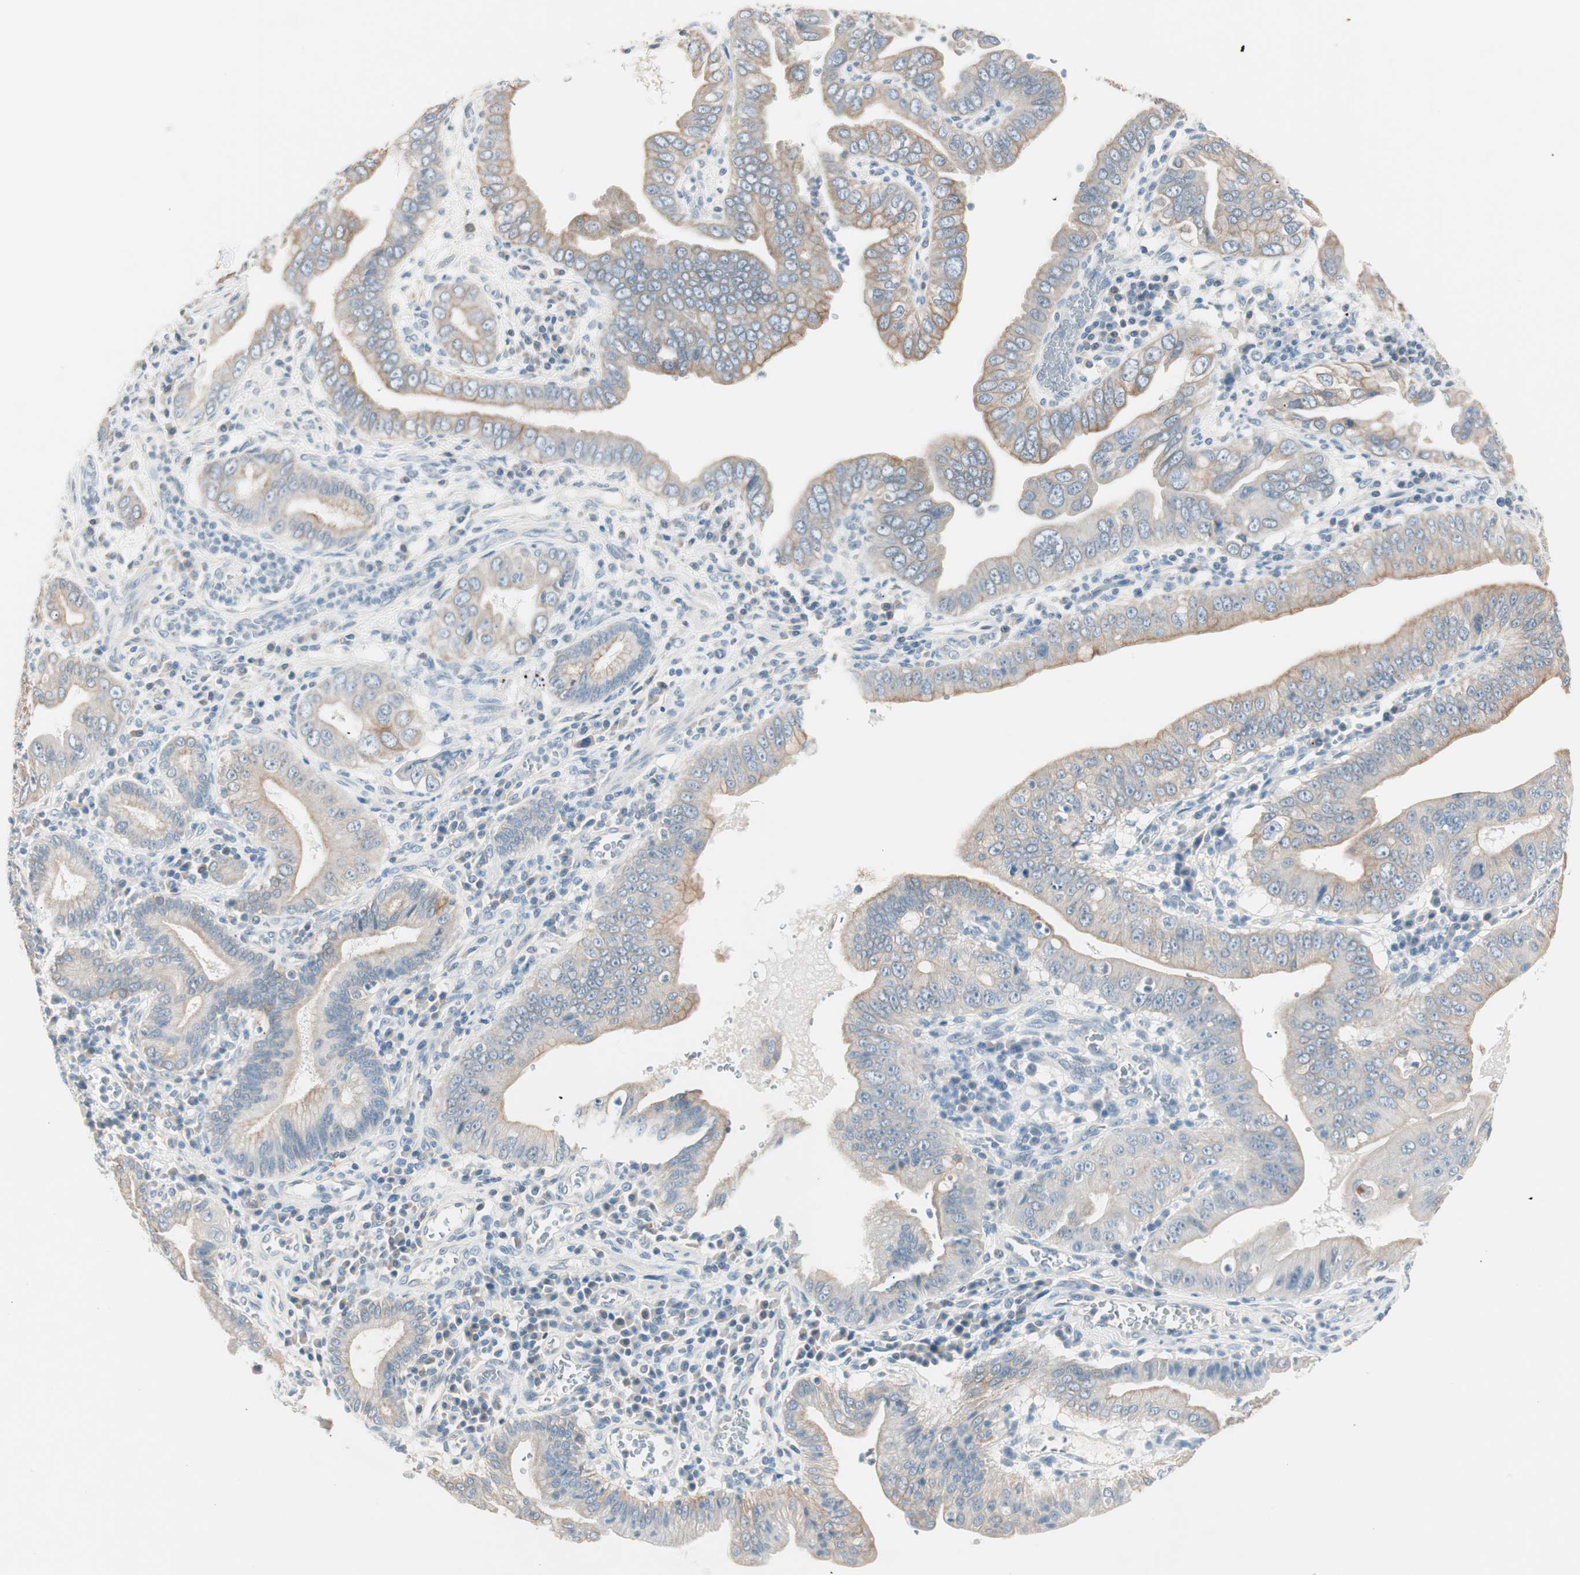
{"staining": {"intensity": "weak", "quantity": ">75%", "location": "cytoplasmic/membranous"}, "tissue": "pancreatic cancer", "cell_type": "Tumor cells", "image_type": "cancer", "snomed": [{"axis": "morphology", "description": "Normal tissue, NOS"}, {"axis": "topography", "description": "Lymph node"}], "caption": "Human pancreatic cancer stained with a brown dye demonstrates weak cytoplasmic/membranous positive positivity in approximately >75% of tumor cells.", "gene": "GNAO1", "patient": {"sex": "male", "age": 50}}